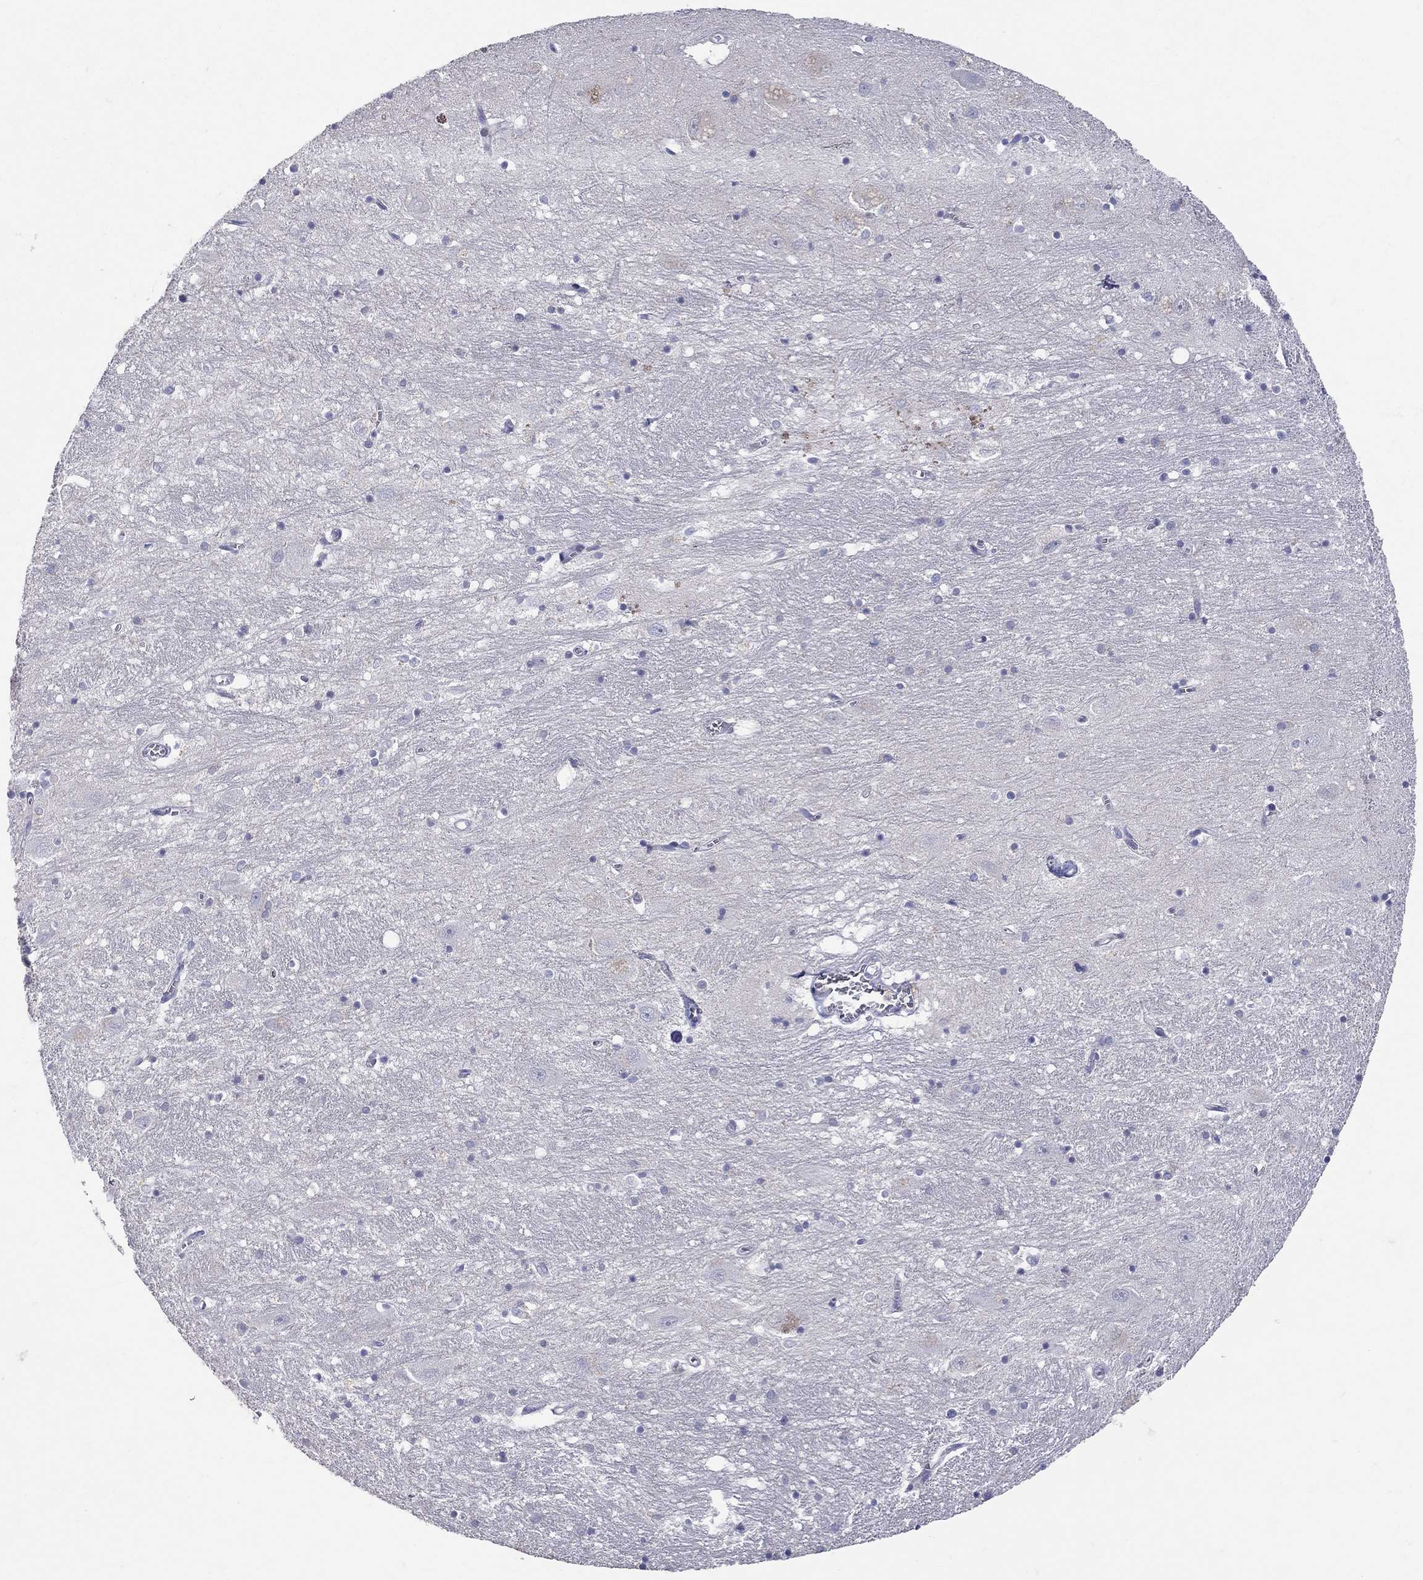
{"staining": {"intensity": "negative", "quantity": "none", "location": "none"}, "tissue": "caudate", "cell_type": "Glial cells", "image_type": "normal", "snomed": [{"axis": "morphology", "description": "Normal tissue, NOS"}, {"axis": "topography", "description": "Lateral ventricle wall"}], "caption": "The immunohistochemistry (IHC) photomicrograph has no significant expression in glial cells of caudate. (DAB (3,3'-diaminobenzidine) IHC, high magnification).", "gene": "HMX2", "patient": {"sex": "male", "age": 54}}